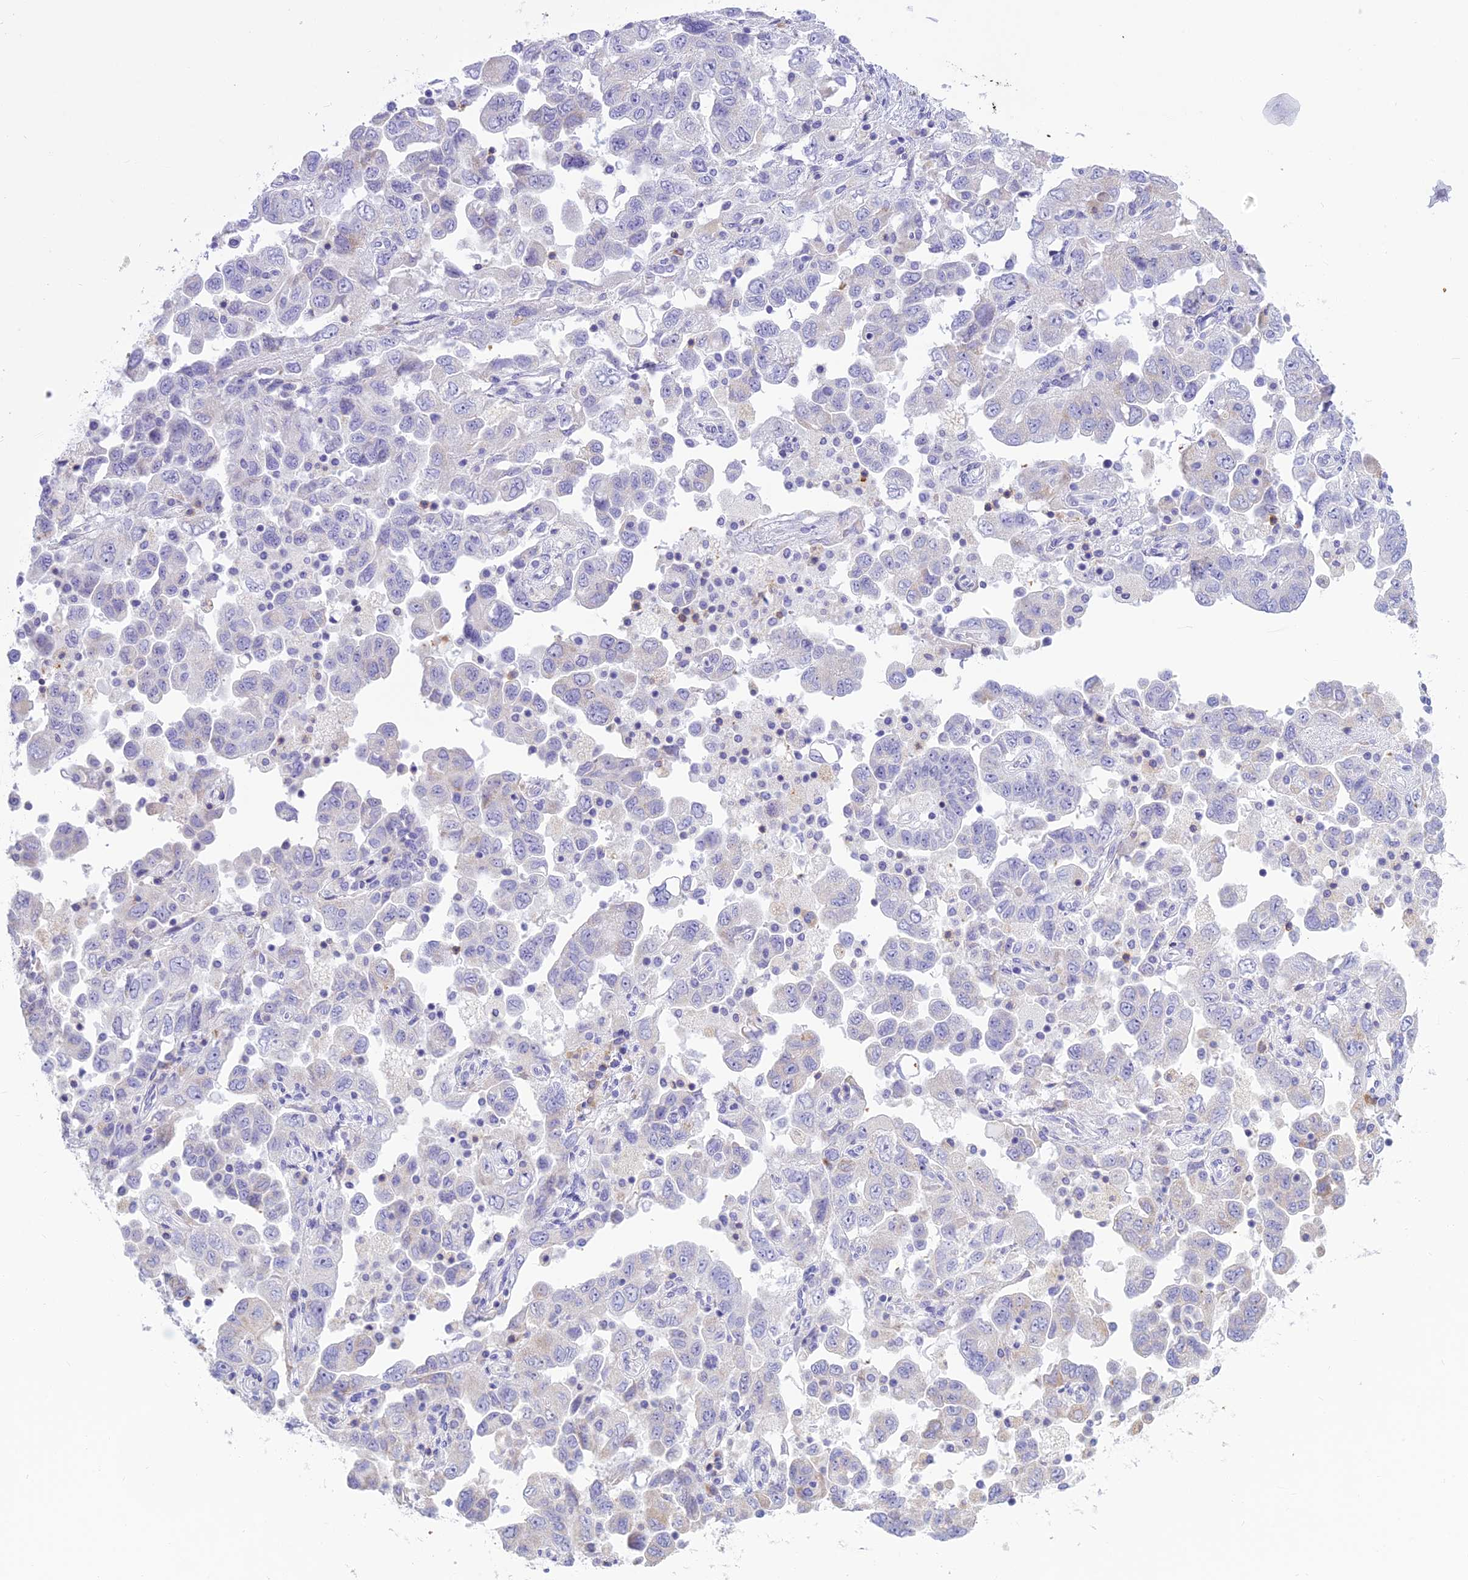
{"staining": {"intensity": "negative", "quantity": "none", "location": "none"}, "tissue": "ovarian cancer", "cell_type": "Tumor cells", "image_type": "cancer", "snomed": [{"axis": "morphology", "description": "Carcinoma, NOS"}, {"axis": "morphology", "description": "Cystadenocarcinoma, serous, NOS"}, {"axis": "topography", "description": "Ovary"}], "caption": "Immunohistochemistry (IHC) of ovarian carcinoma reveals no positivity in tumor cells.", "gene": "CD5", "patient": {"sex": "female", "age": 69}}